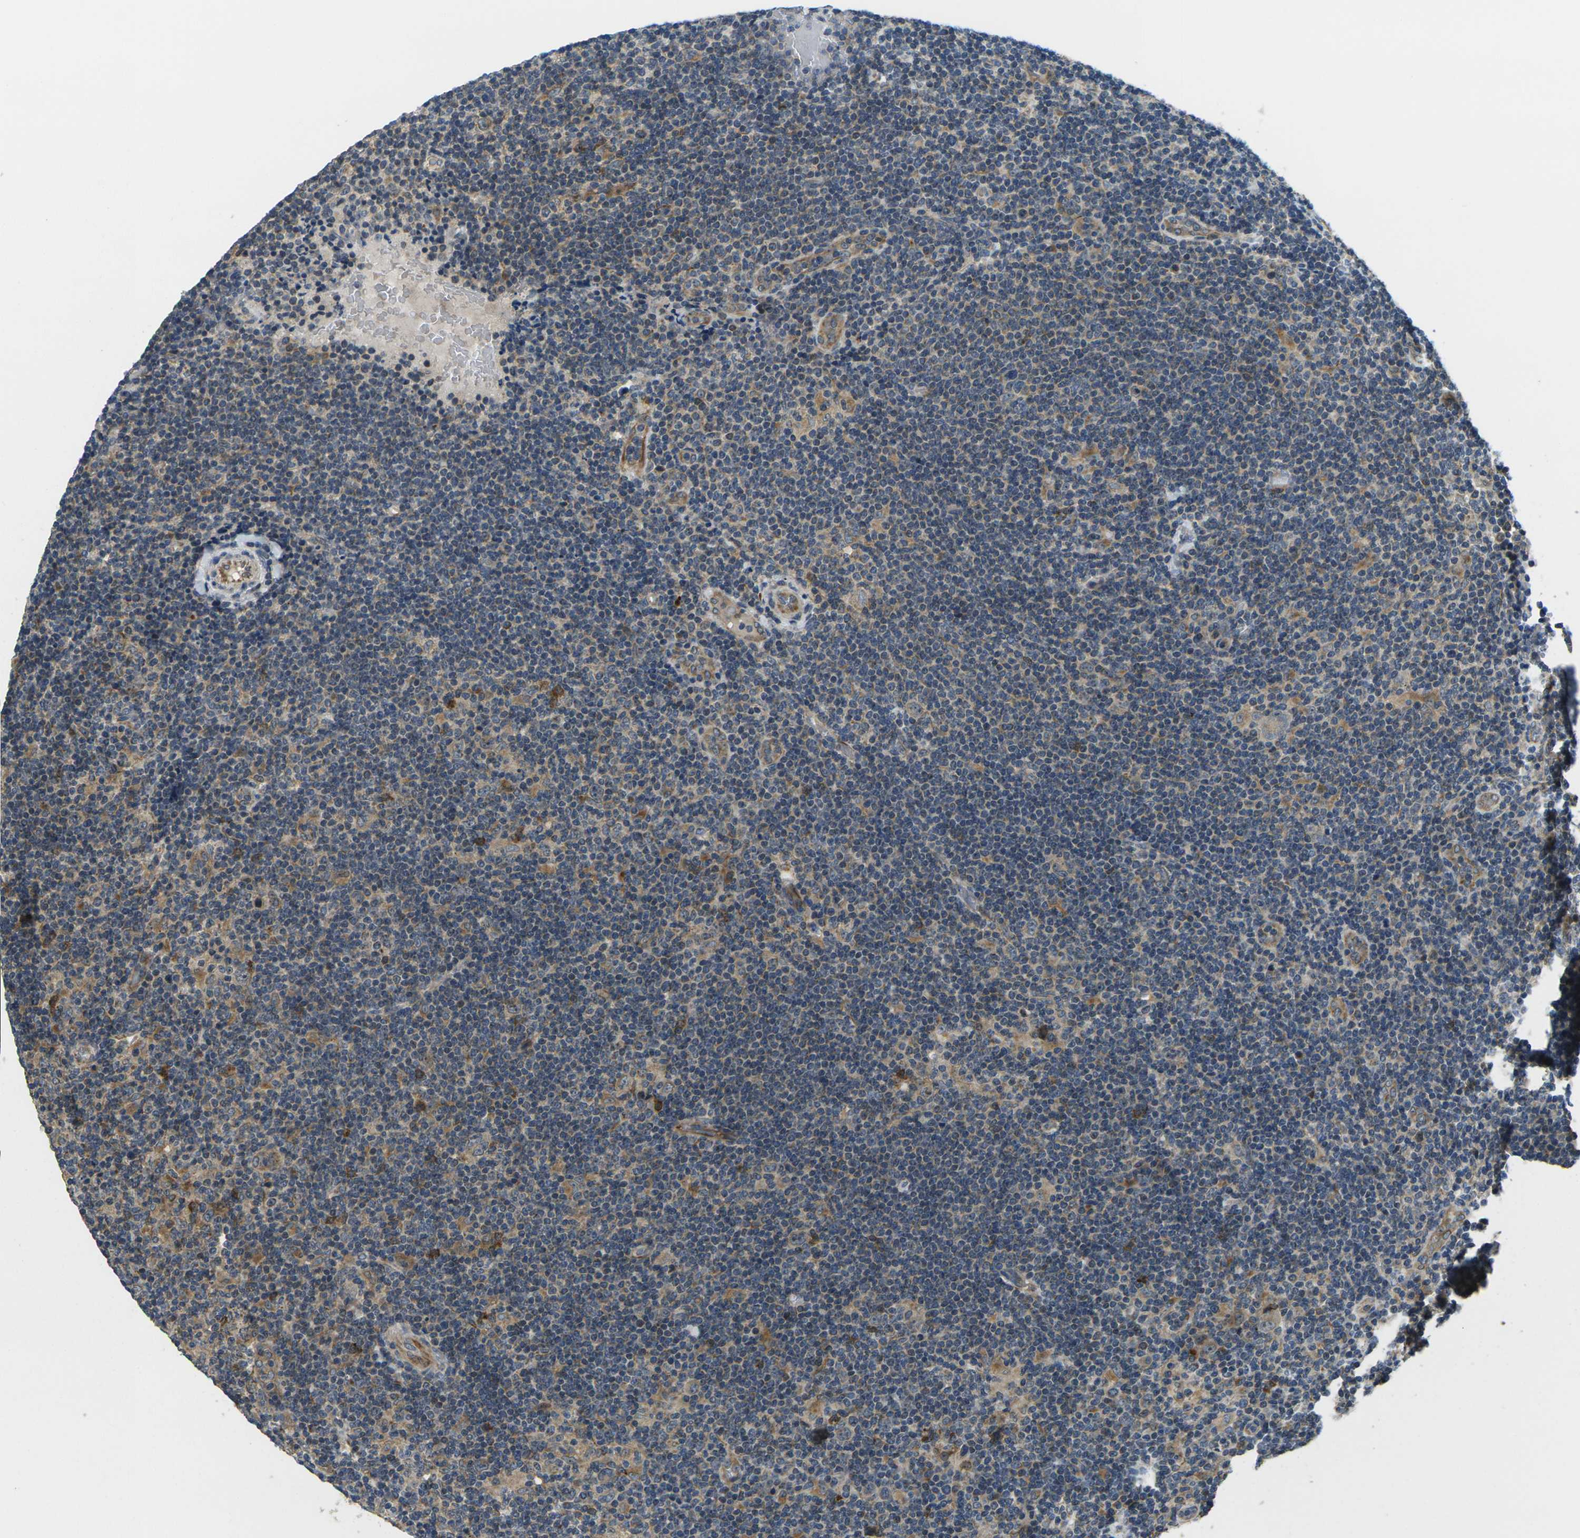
{"staining": {"intensity": "moderate", "quantity": ">75%", "location": "cytoplasmic/membranous"}, "tissue": "lymphoma", "cell_type": "Tumor cells", "image_type": "cancer", "snomed": [{"axis": "morphology", "description": "Hodgkin's disease, NOS"}, {"axis": "topography", "description": "Lymph node"}], "caption": "Immunohistochemistry (IHC) micrograph of neoplastic tissue: human Hodgkin's disease stained using immunohistochemistry displays medium levels of moderate protein expression localized specifically in the cytoplasmic/membranous of tumor cells, appearing as a cytoplasmic/membranous brown color.", "gene": "MINAR2", "patient": {"sex": "female", "age": 57}}